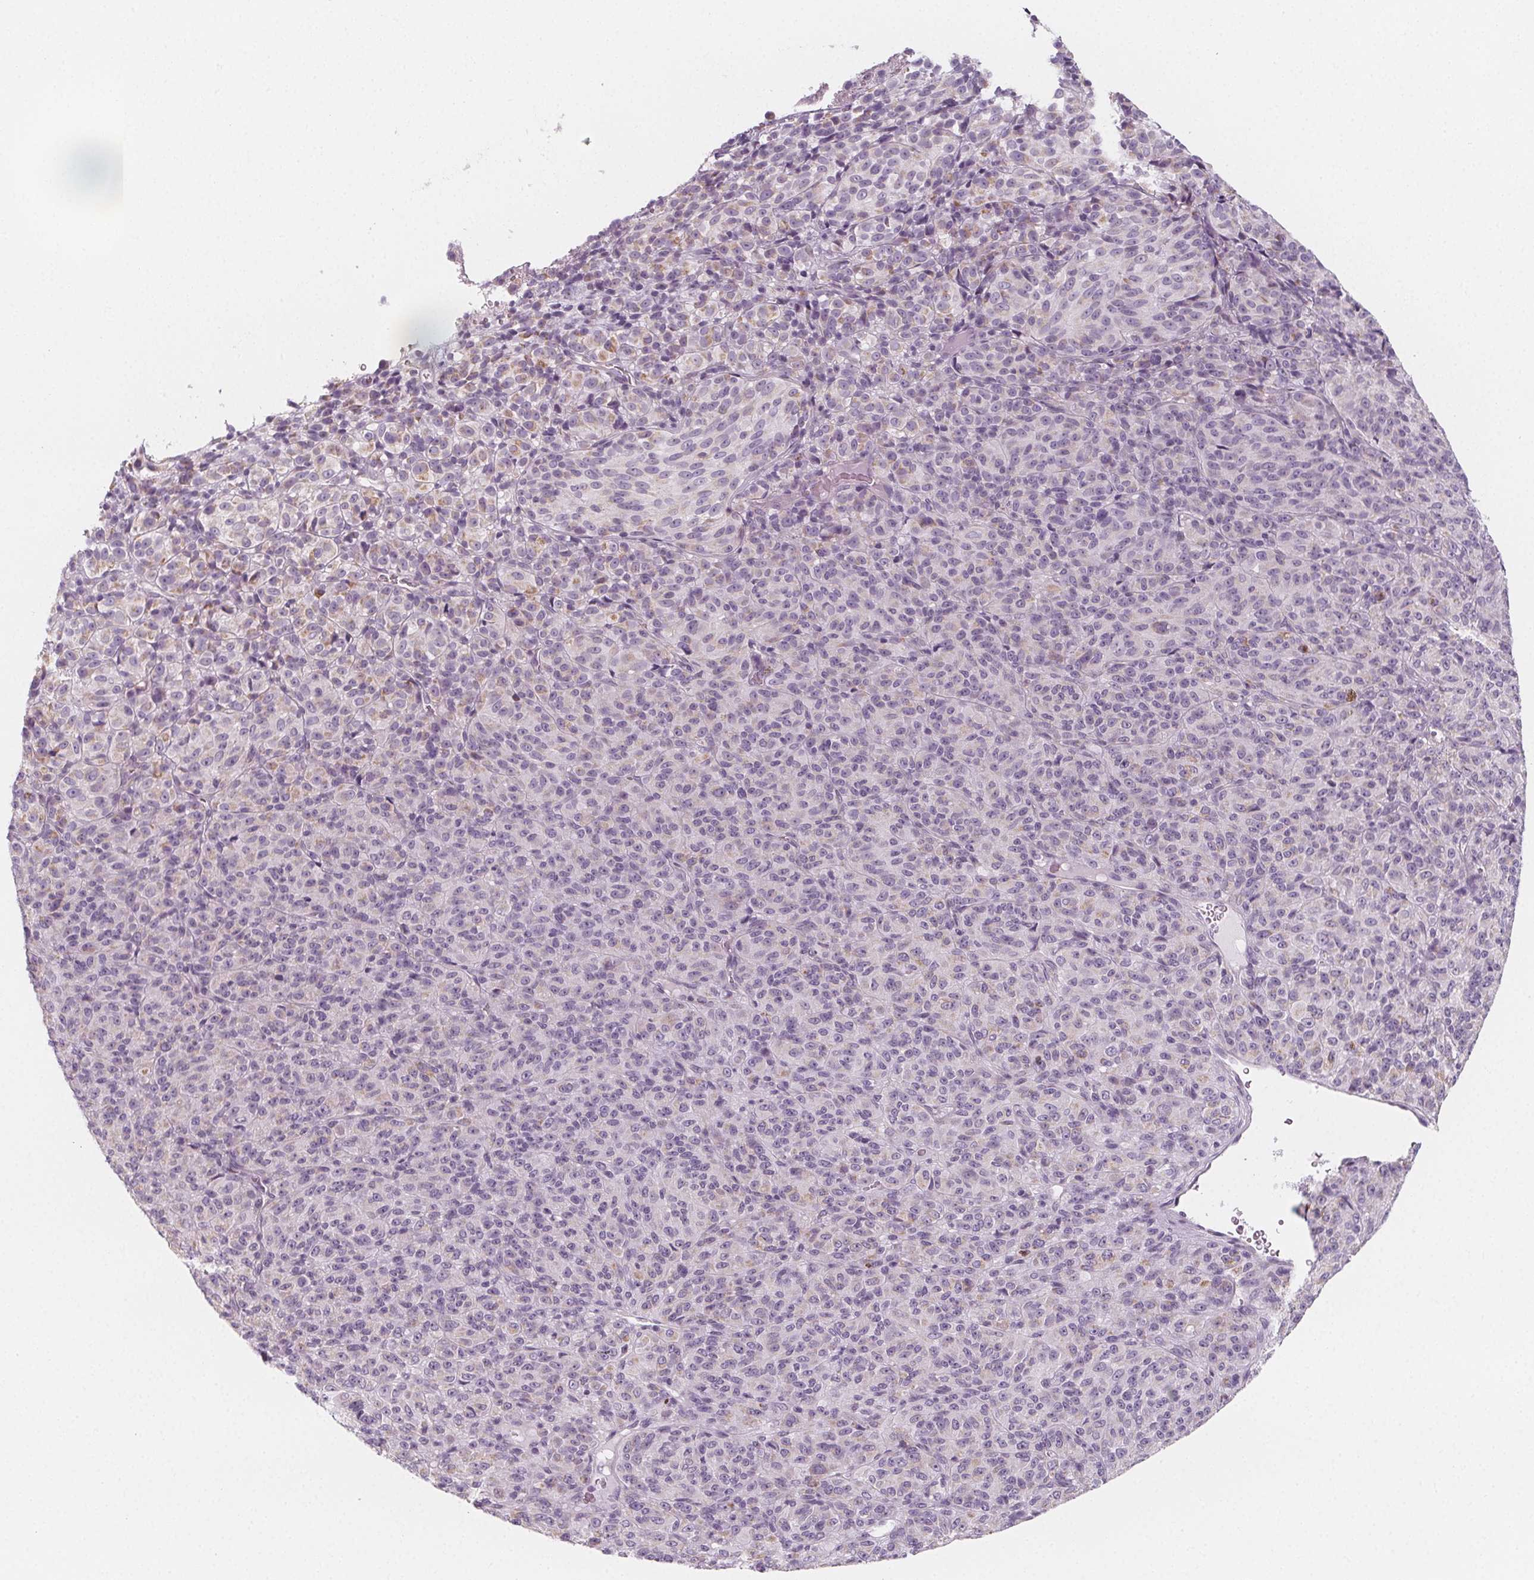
{"staining": {"intensity": "weak", "quantity": "<25%", "location": "cytoplasmic/membranous"}, "tissue": "melanoma", "cell_type": "Tumor cells", "image_type": "cancer", "snomed": [{"axis": "morphology", "description": "Malignant melanoma, Metastatic site"}, {"axis": "topography", "description": "Brain"}], "caption": "High power microscopy histopathology image of an IHC micrograph of melanoma, revealing no significant staining in tumor cells.", "gene": "IL17C", "patient": {"sex": "female", "age": 56}}